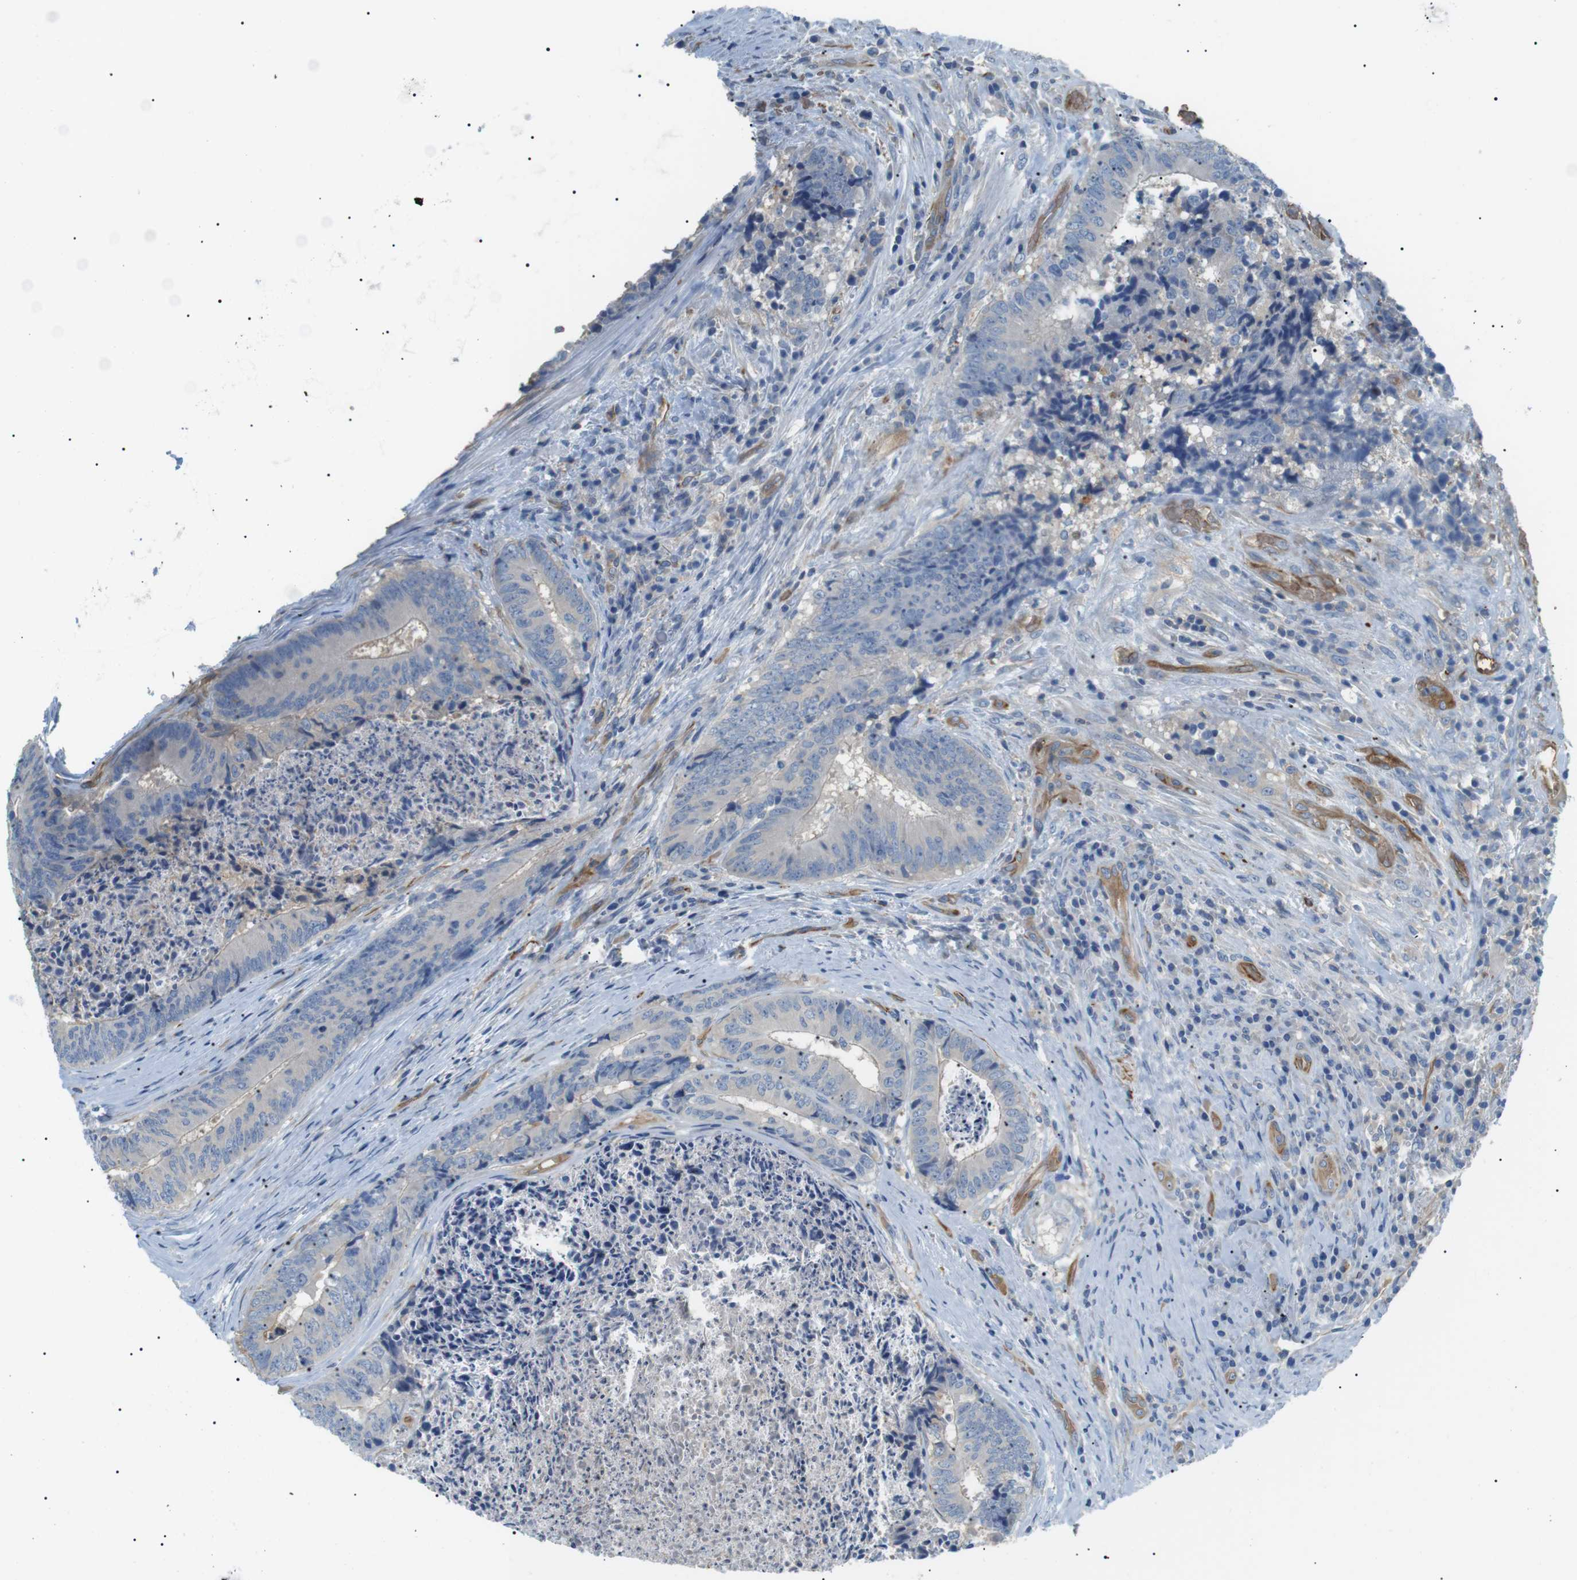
{"staining": {"intensity": "negative", "quantity": "none", "location": "none"}, "tissue": "colorectal cancer", "cell_type": "Tumor cells", "image_type": "cancer", "snomed": [{"axis": "morphology", "description": "Adenocarcinoma, NOS"}, {"axis": "topography", "description": "Rectum"}], "caption": "Immunohistochemical staining of colorectal cancer (adenocarcinoma) displays no significant expression in tumor cells.", "gene": "ADCY10", "patient": {"sex": "male", "age": 72}}